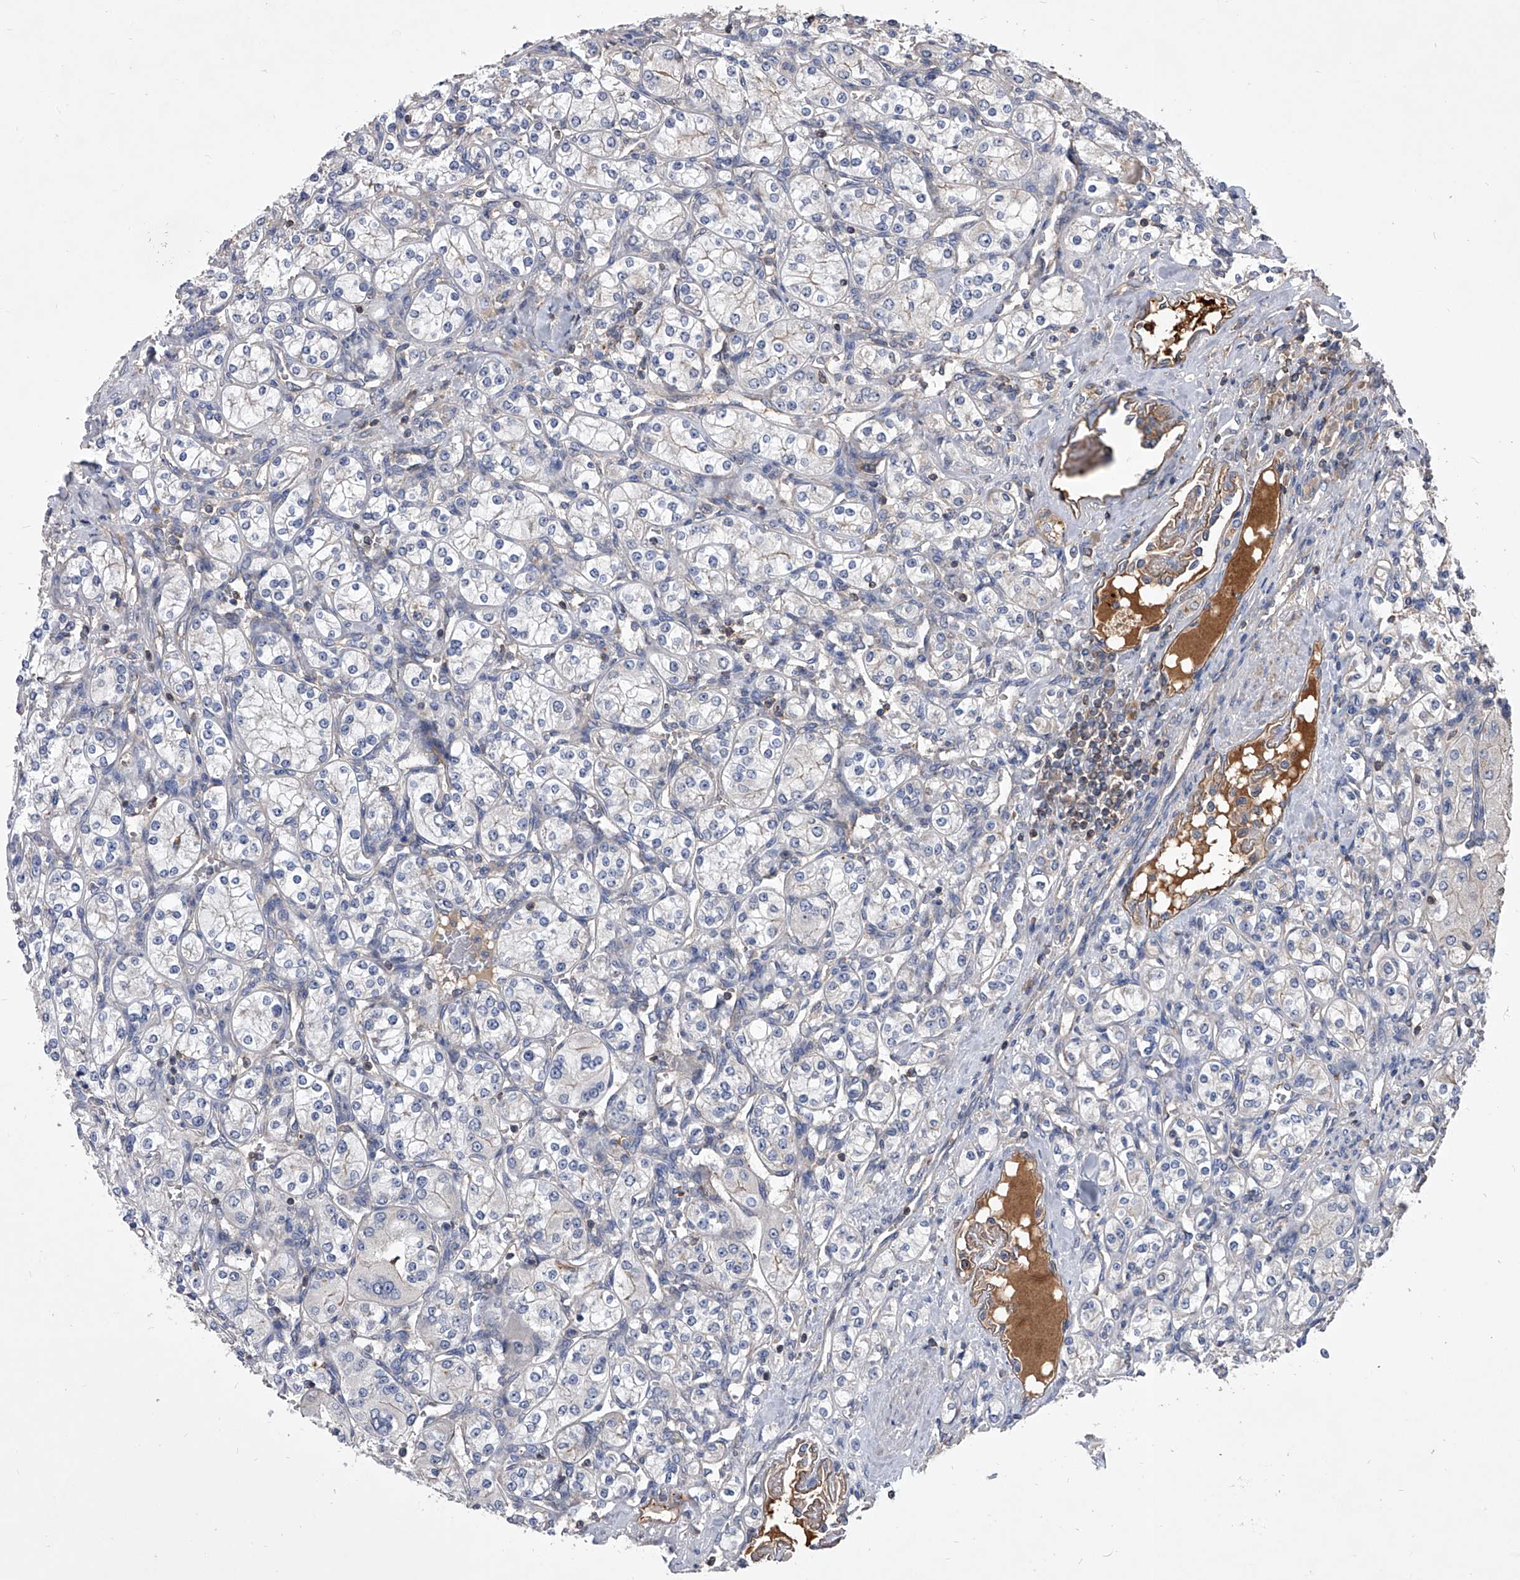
{"staining": {"intensity": "weak", "quantity": "<25%", "location": "cytoplasmic/membranous"}, "tissue": "renal cancer", "cell_type": "Tumor cells", "image_type": "cancer", "snomed": [{"axis": "morphology", "description": "Adenocarcinoma, NOS"}, {"axis": "topography", "description": "Kidney"}], "caption": "This histopathology image is of renal adenocarcinoma stained with immunohistochemistry (IHC) to label a protein in brown with the nuclei are counter-stained blue. There is no positivity in tumor cells.", "gene": "CUL7", "patient": {"sex": "male", "age": 77}}